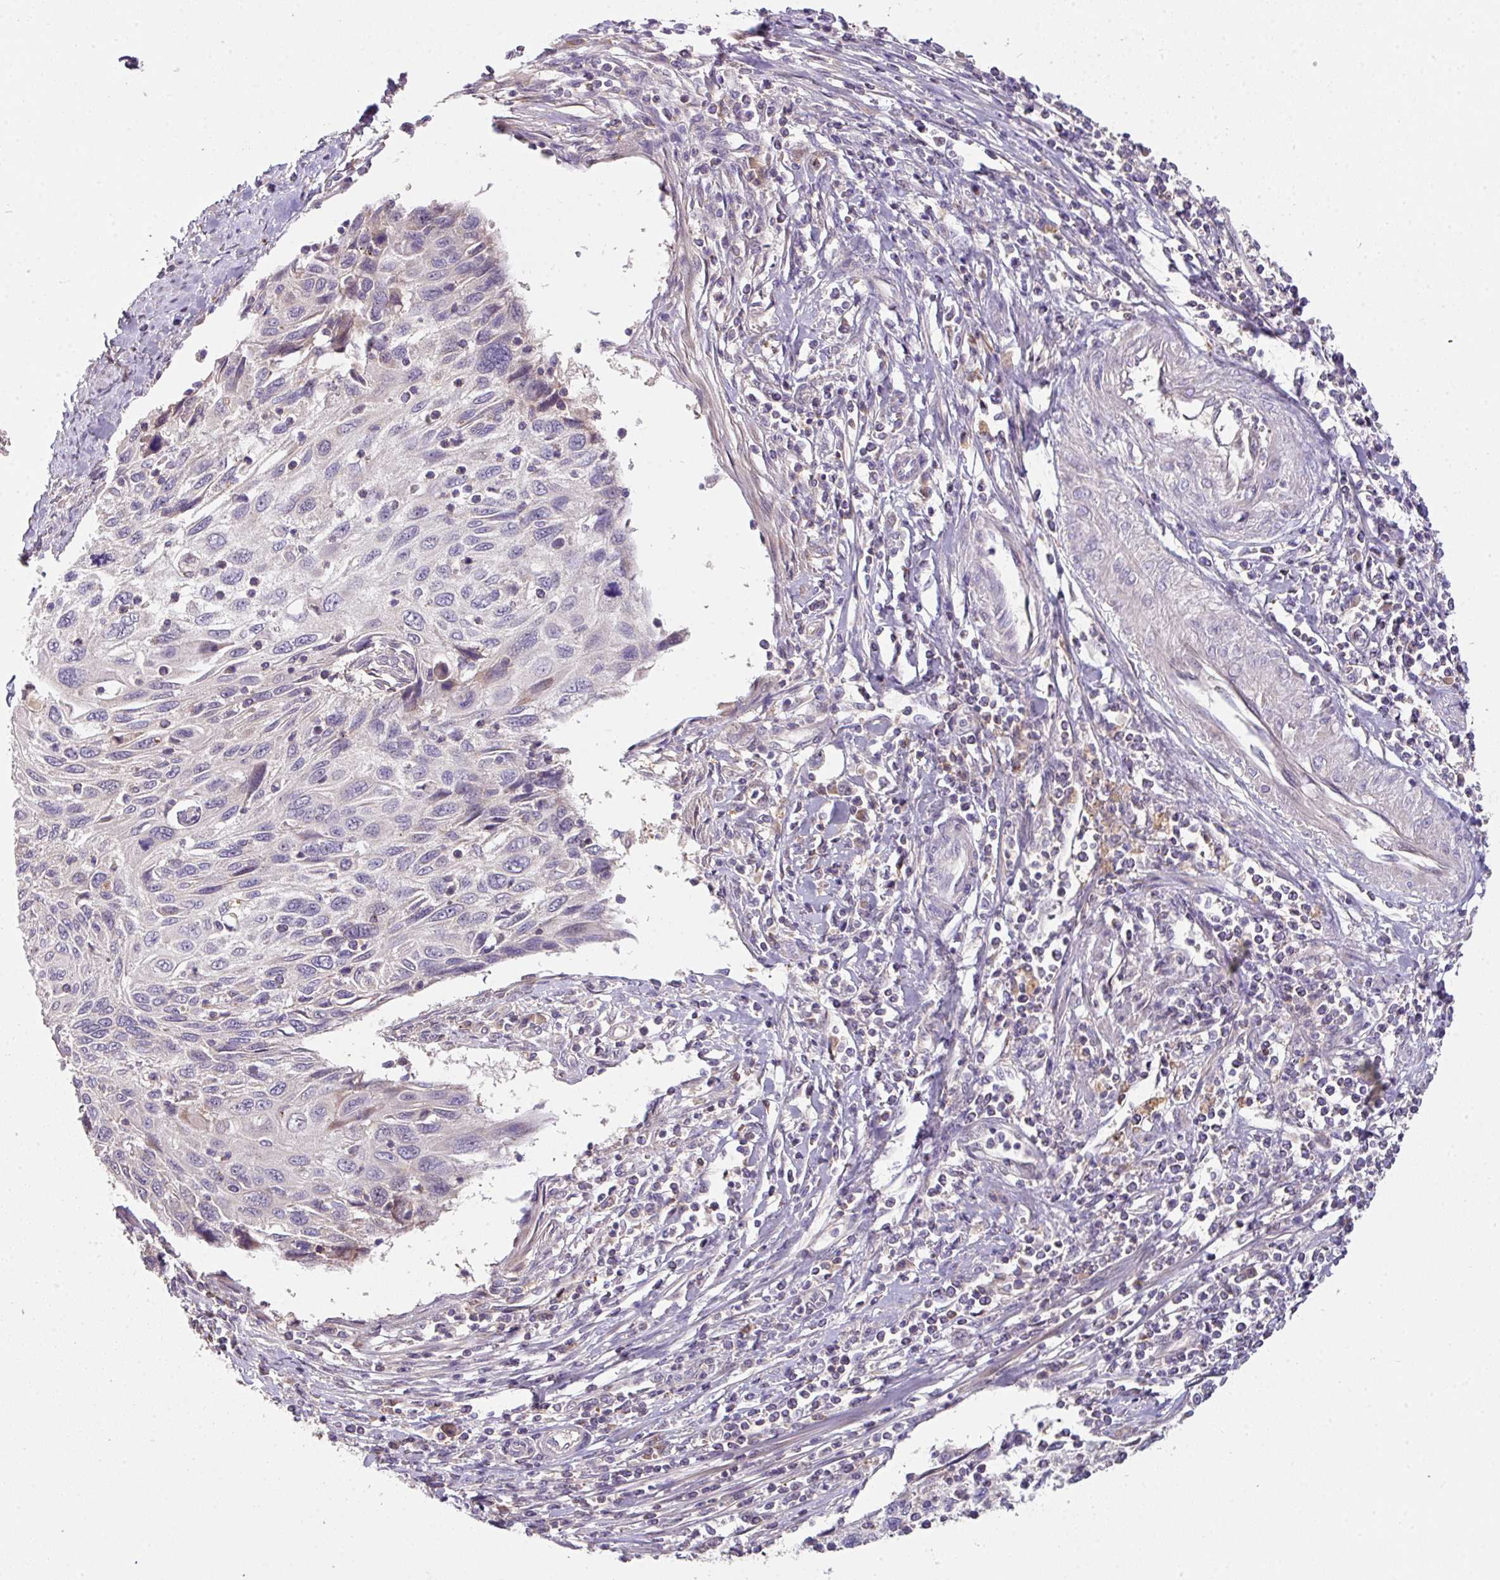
{"staining": {"intensity": "negative", "quantity": "none", "location": "none"}, "tissue": "cervical cancer", "cell_type": "Tumor cells", "image_type": "cancer", "snomed": [{"axis": "morphology", "description": "Squamous cell carcinoma, NOS"}, {"axis": "topography", "description": "Cervix"}], "caption": "DAB (3,3'-diaminobenzidine) immunohistochemical staining of cervical squamous cell carcinoma reveals no significant positivity in tumor cells. (Stains: DAB immunohistochemistry (IHC) with hematoxylin counter stain, Microscopy: brightfield microscopy at high magnification).", "gene": "SLAMF6", "patient": {"sex": "female", "age": 70}}